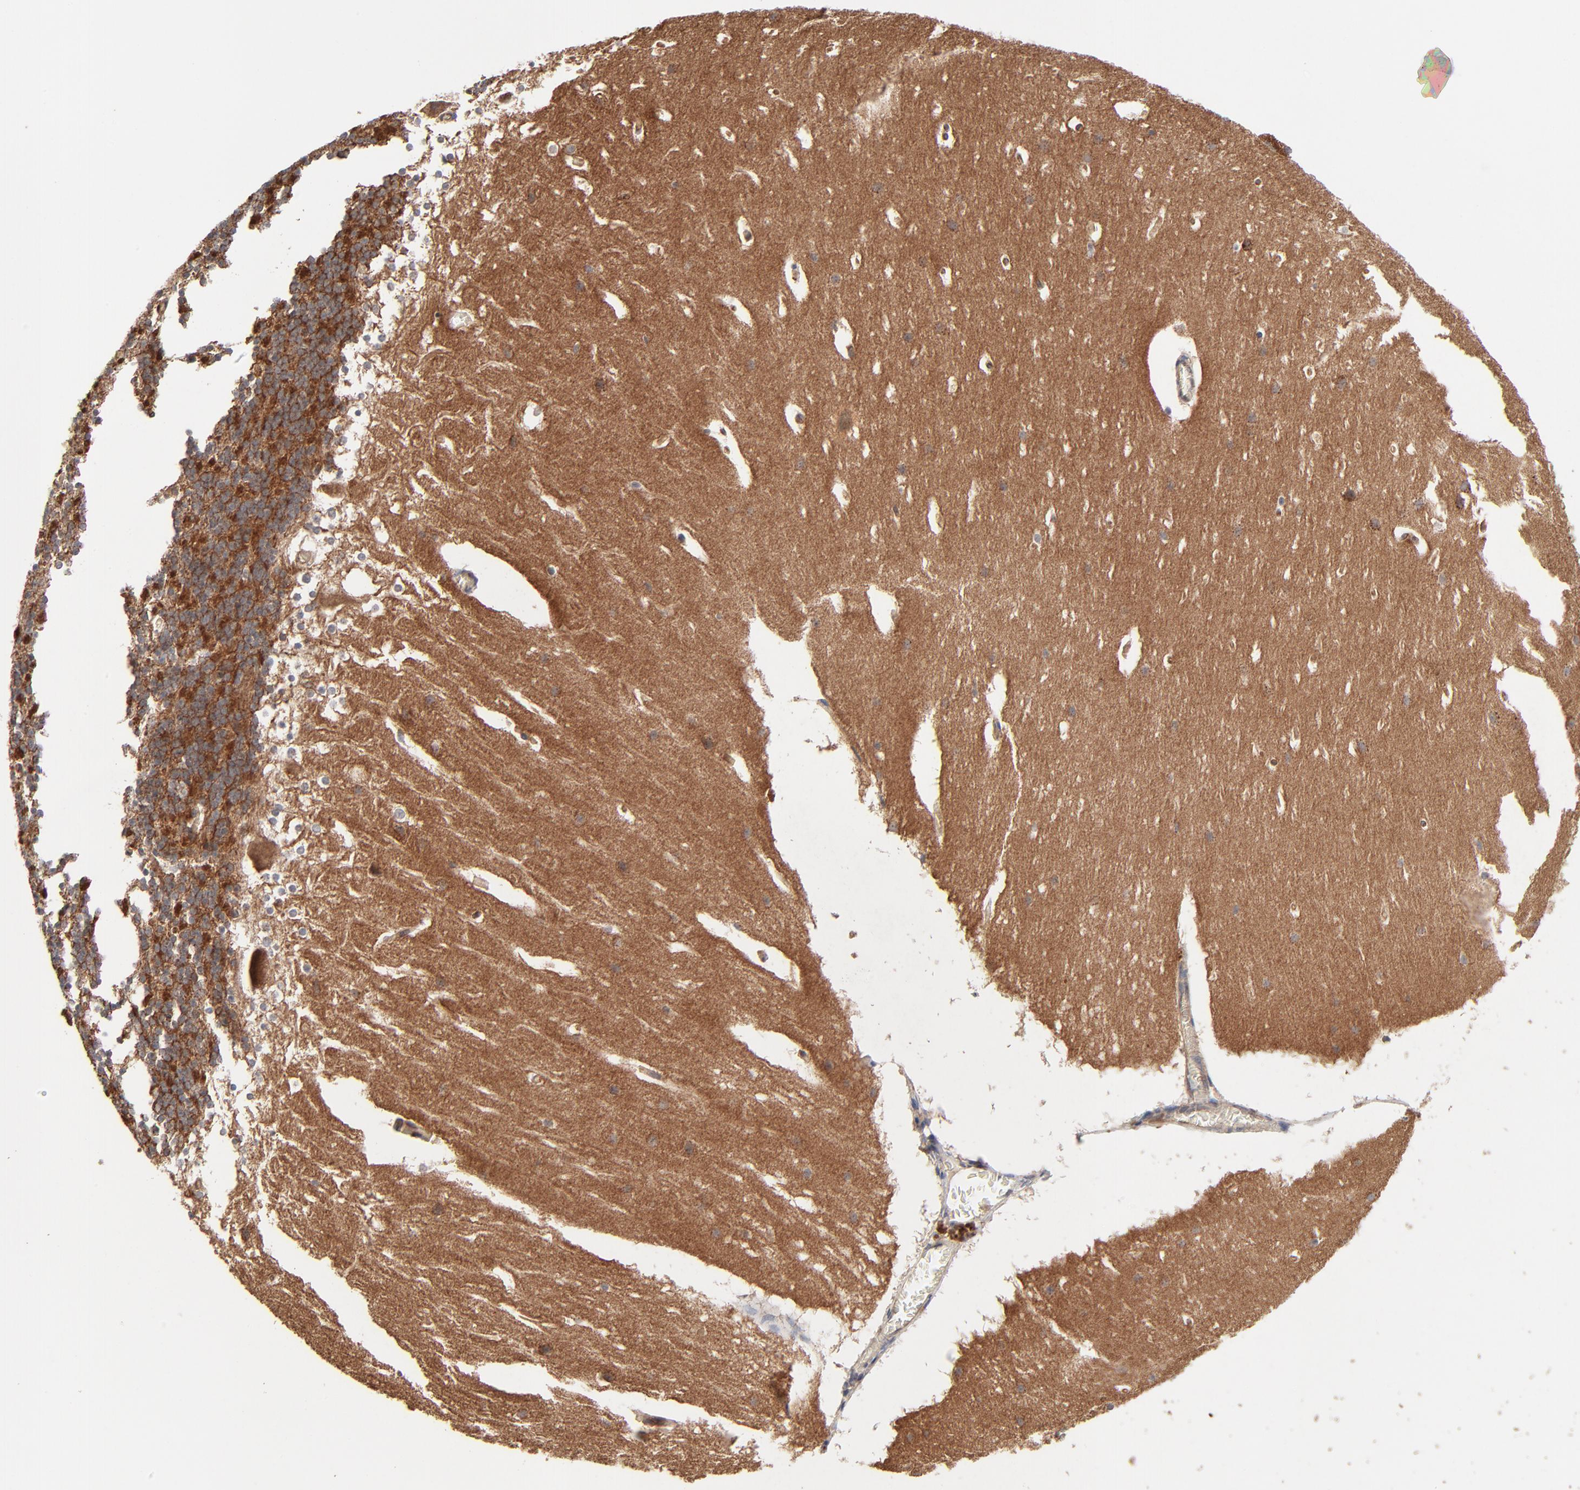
{"staining": {"intensity": "moderate", "quantity": "25%-75%", "location": "cytoplasmic/membranous"}, "tissue": "cerebellum", "cell_type": "Cells in granular layer", "image_type": "normal", "snomed": [{"axis": "morphology", "description": "Normal tissue, NOS"}, {"axis": "topography", "description": "Cerebellum"}], "caption": "Immunohistochemical staining of normal human cerebellum exhibits 25%-75% levels of moderate cytoplasmic/membranous protein expression in approximately 25%-75% of cells in granular layer. (Brightfield microscopy of DAB IHC at high magnification).", "gene": "ABLIM3", "patient": {"sex": "female", "age": 19}}